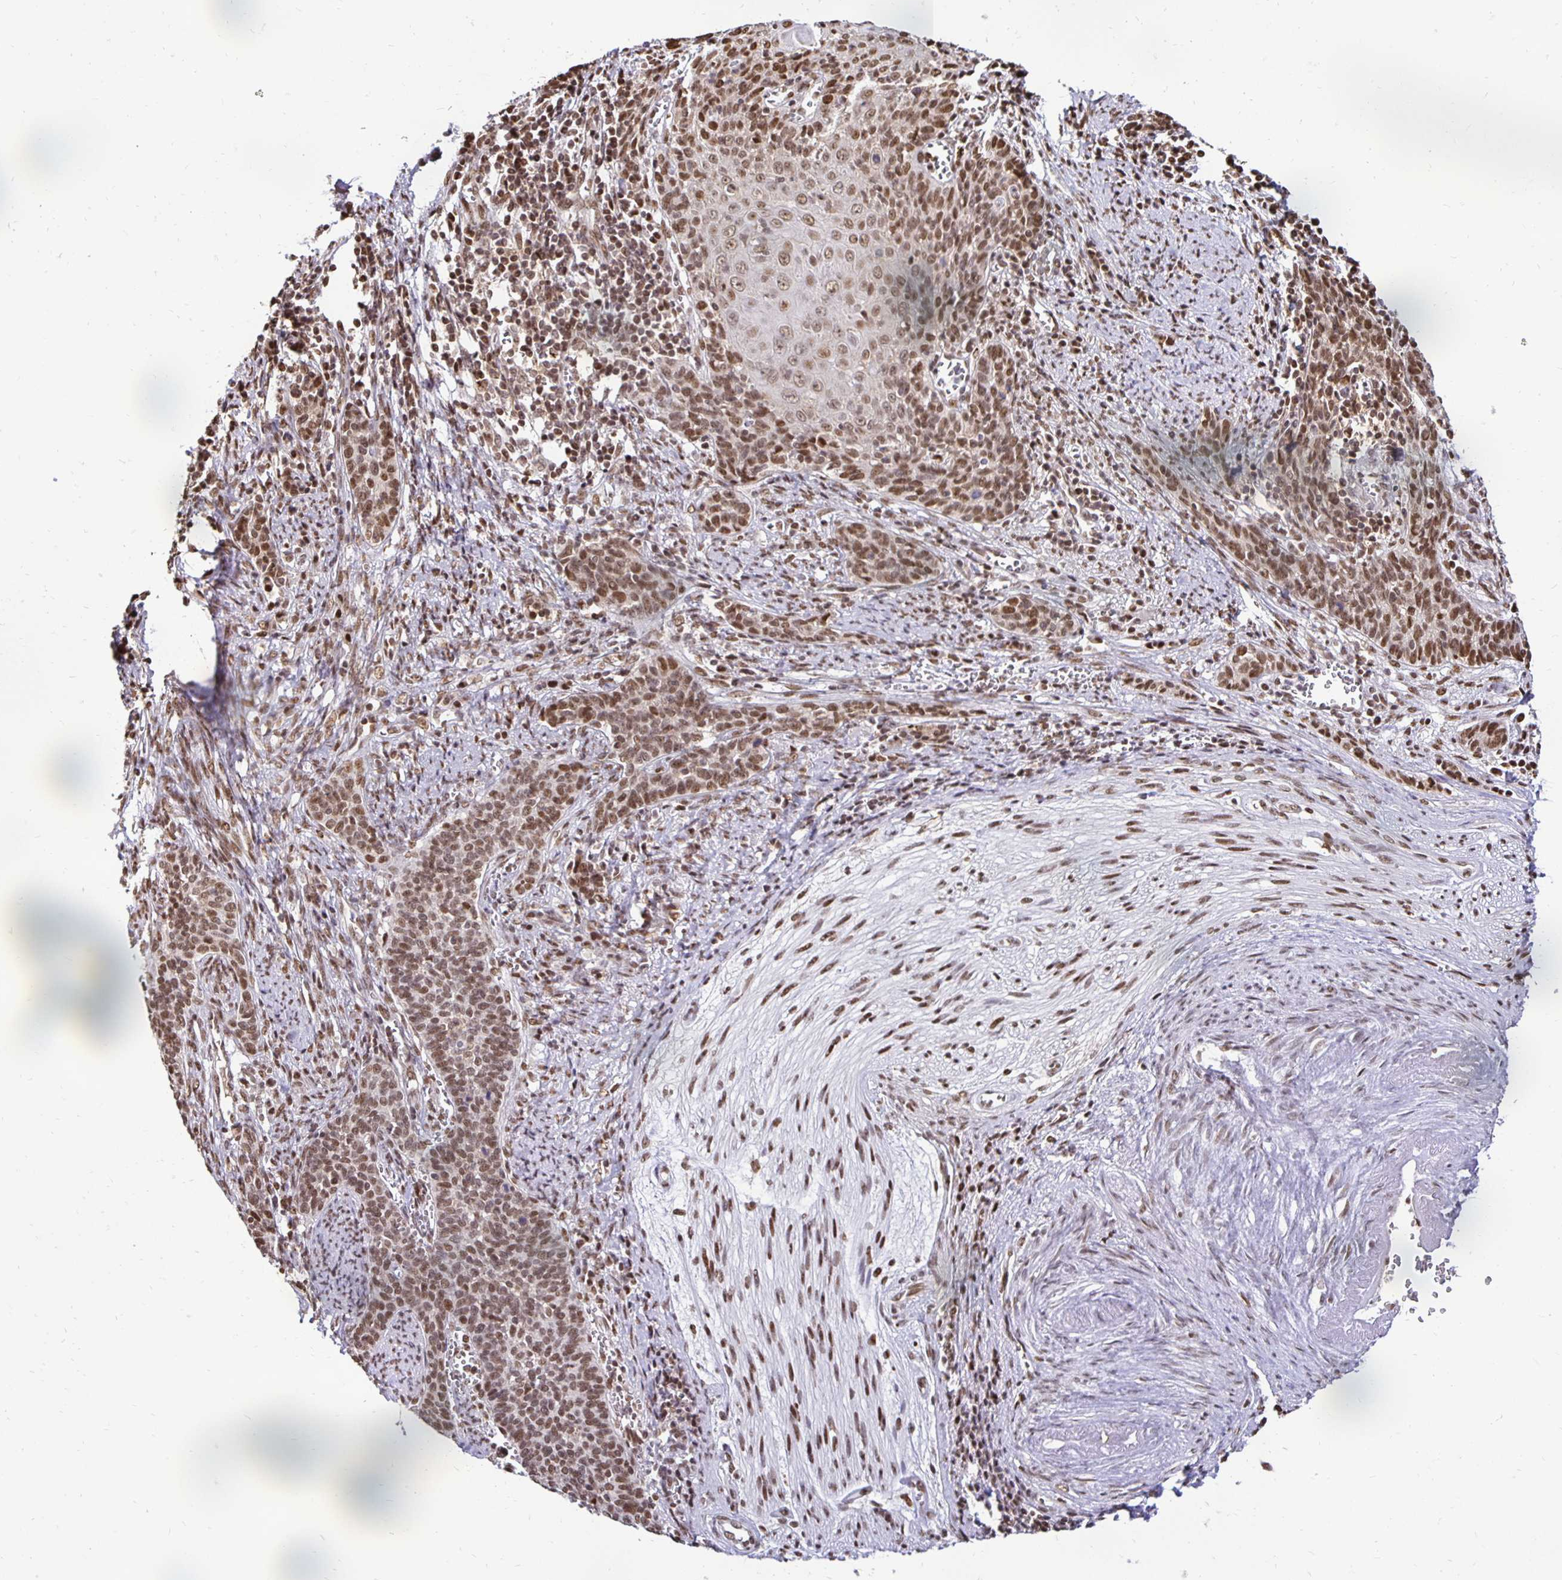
{"staining": {"intensity": "moderate", "quantity": ">75%", "location": "nuclear"}, "tissue": "cervical cancer", "cell_type": "Tumor cells", "image_type": "cancer", "snomed": [{"axis": "morphology", "description": "Squamous cell carcinoma, NOS"}, {"axis": "topography", "description": "Cervix"}], "caption": "This image exhibits IHC staining of human cervical cancer, with medium moderate nuclear staining in approximately >75% of tumor cells.", "gene": "ZNF579", "patient": {"sex": "female", "age": 39}}